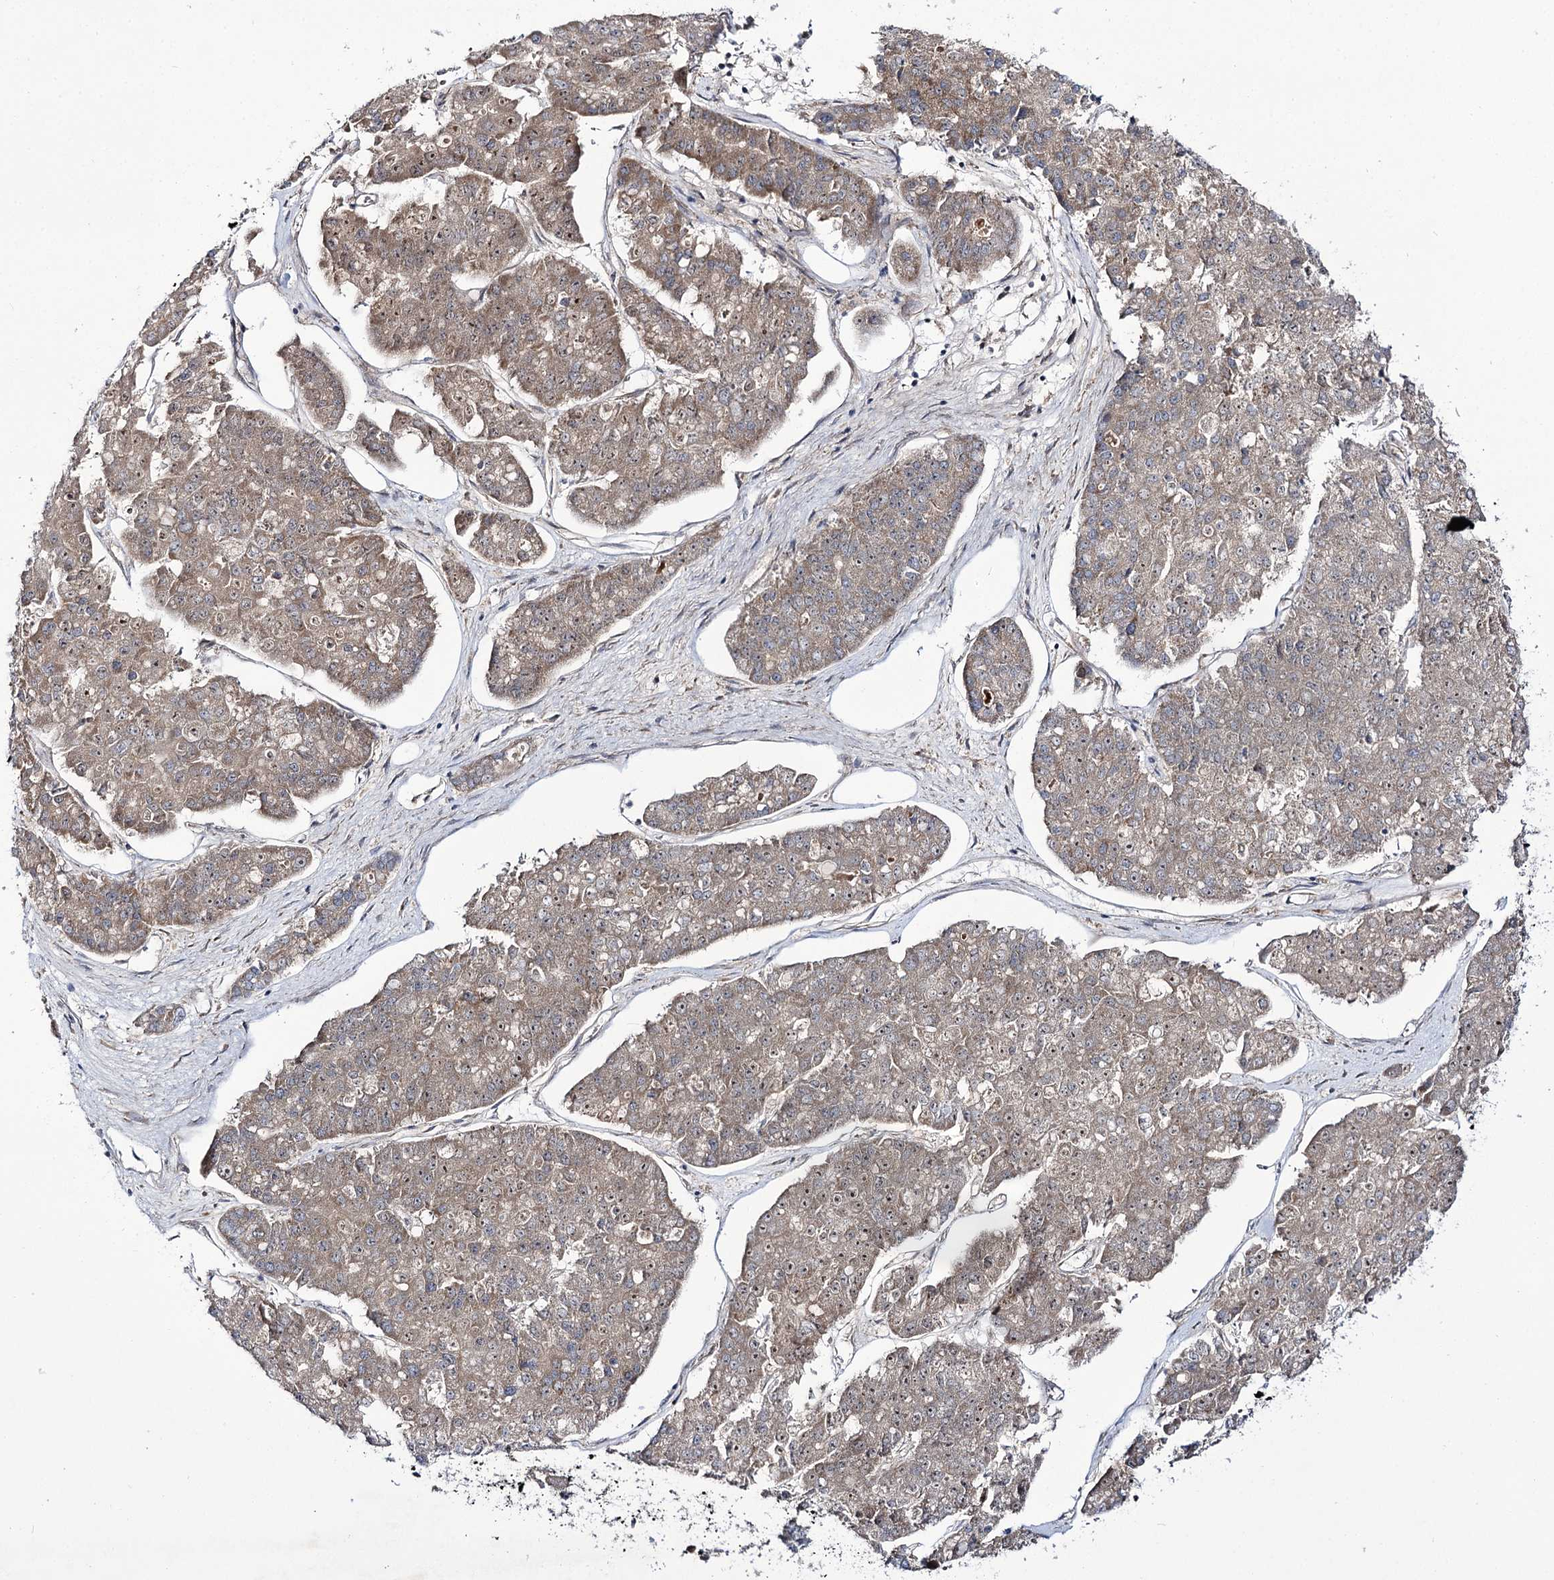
{"staining": {"intensity": "moderate", "quantity": ">75%", "location": "cytoplasmic/membranous,nuclear"}, "tissue": "pancreatic cancer", "cell_type": "Tumor cells", "image_type": "cancer", "snomed": [{"axis": "morphology", "description": "Adenocarcinoma, NOS"}, {"axis": "topography", "description": "Pancreas"}], "caption": "Protein expression analysis of pancreatic cancer (adenocarcinoma) shows moderate cytoplasmic/membranous and nuclear staining in about >75% of tumor cells. (Stains: DAB (3,3'-diaminobenzidine) in brown, nuclei in blue, Microscopy: brightfield microscopy at high magnification).", "gene": "C11orf80", "patient": {"sex": "male", "age": 50}}